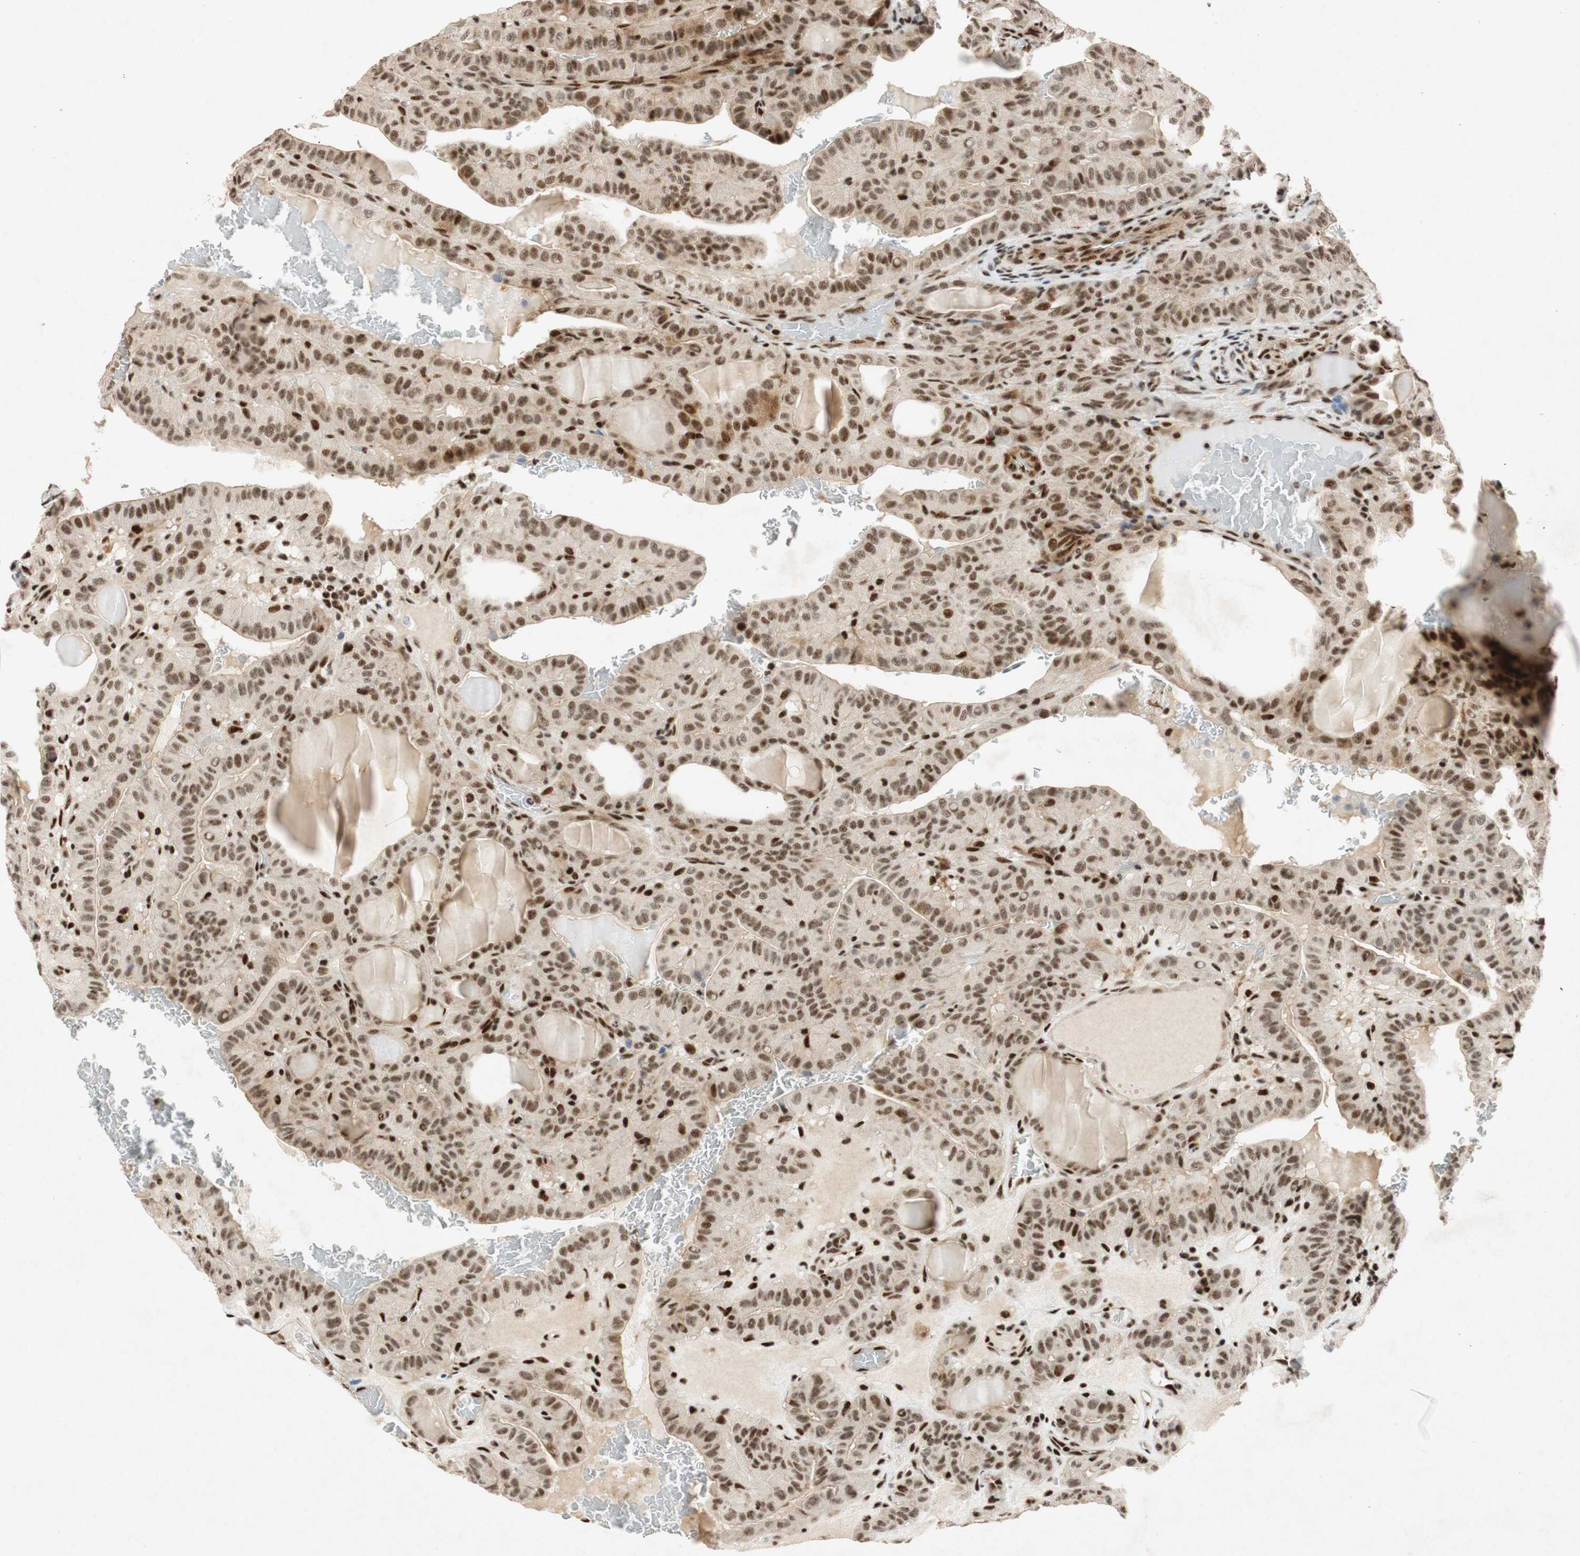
{"staining": {"intensity": "moderate", "quantity": ">75%", "location": "nuclear"}, "tissue": "thyroid cancer", "cell_type": "Tumor cells", "image_type": "cancer", "snomed": [{"axis": "morphology", "description": "Papillary adenocarcinoma, NOS"}, {"axis": "topography", "description": "Thyroid gland"}], "caption": "Immunohistochemical staining of human papillary adenocarcinoma (thyroid) exhibits moderate nuclear protein positivity in approximately >75% of tumor cells.", "gene": "NCBP3", "patient": {"sex": "male", "age": 77}}